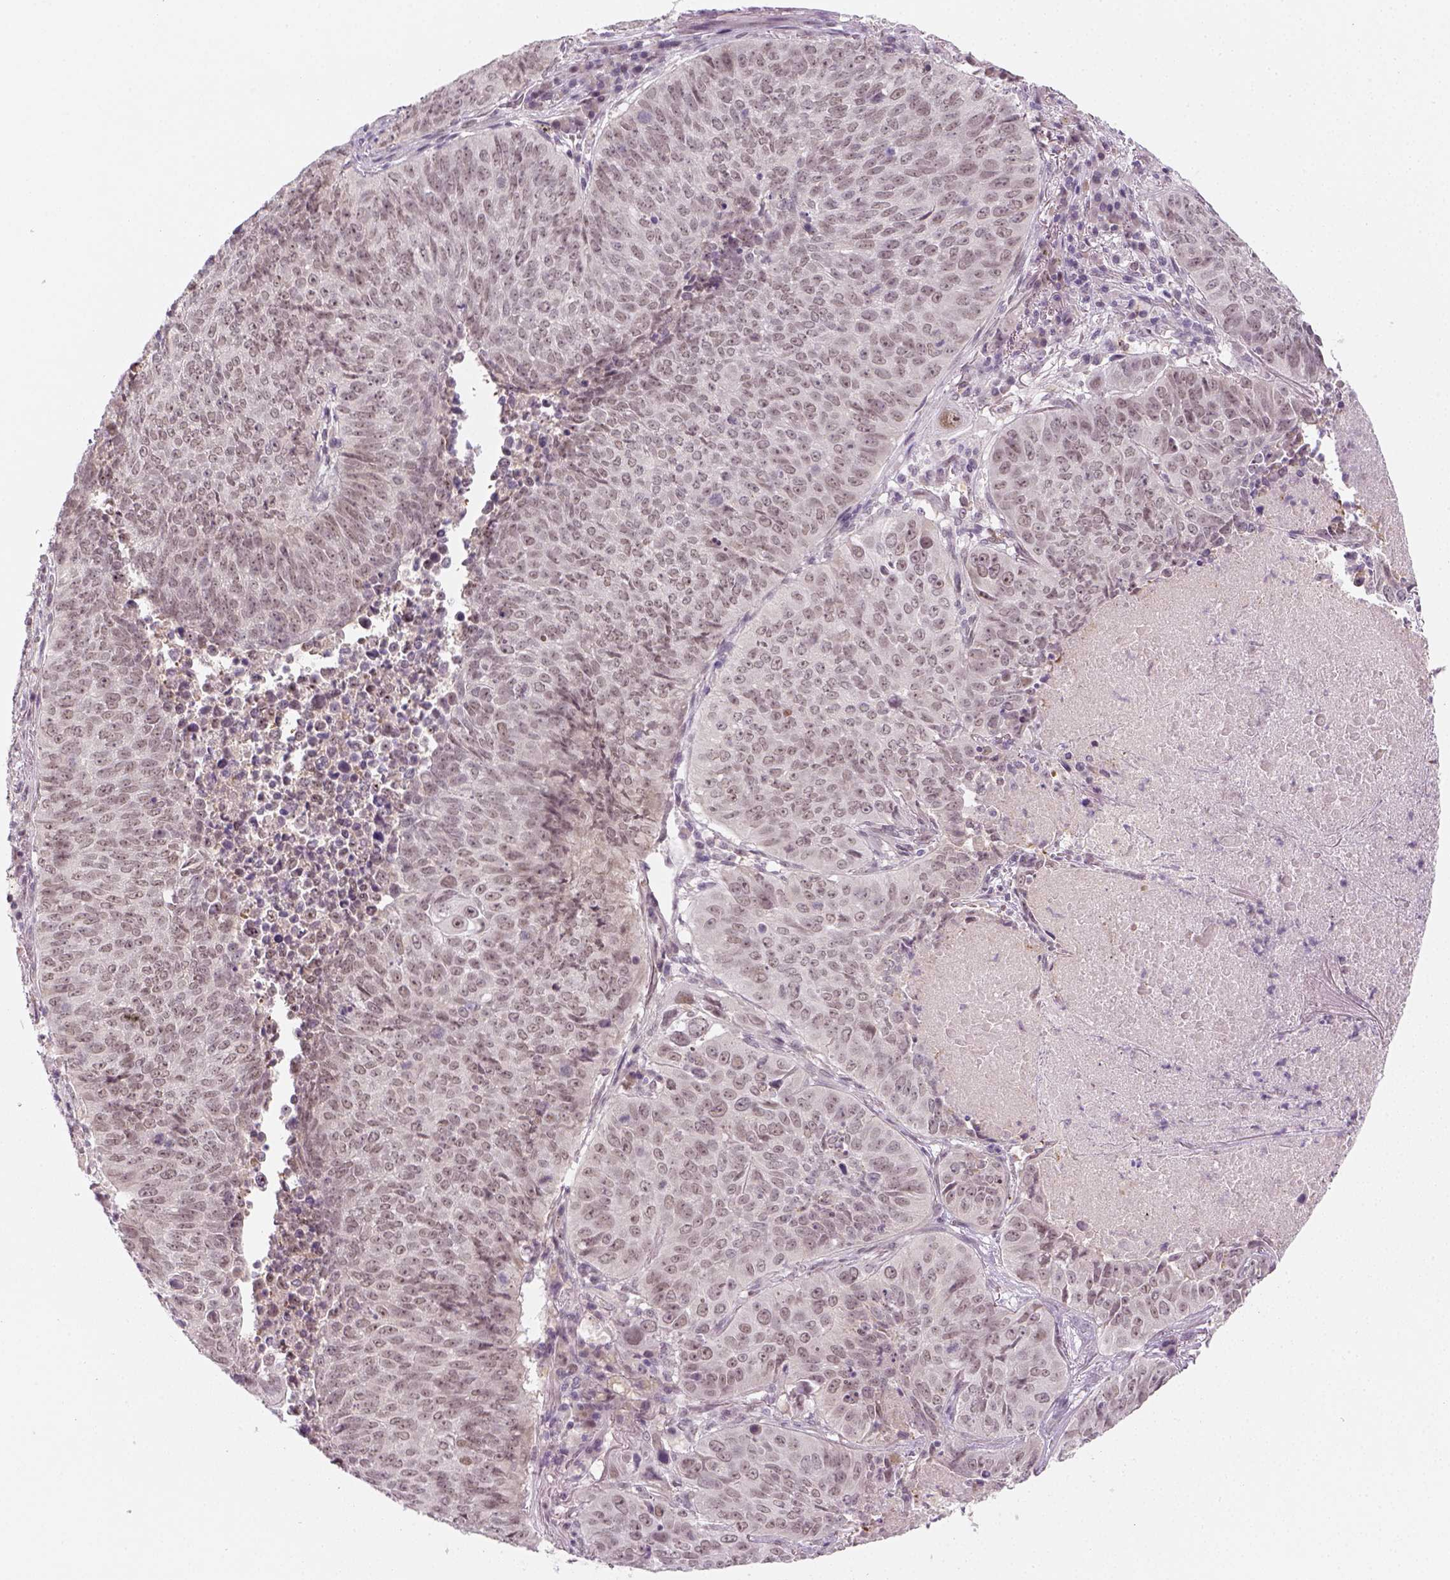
{"staining": {"intensity": "negative", "quantity": "none", "location": "none"}, "tissue": "lung cancer", "cell_type": "Tumor cells", "image_type": "cancer", "snomed": [{"axis": "morphology", "description": "Normal tissue, NOS"}, {"axis": "morphology", "description": "Squamous cell carcinoma, NOS"}, {"axis": "topography", "description": "Bronchus"}, {"axis": "topography", "description": "Lung"}], "caption": "A micrograph of human squamous cell carcinoma (lung) is negative for staining in tumor cells.", "gene": "MAGEB3", "patient": {"sex": "male", "age": 64}}